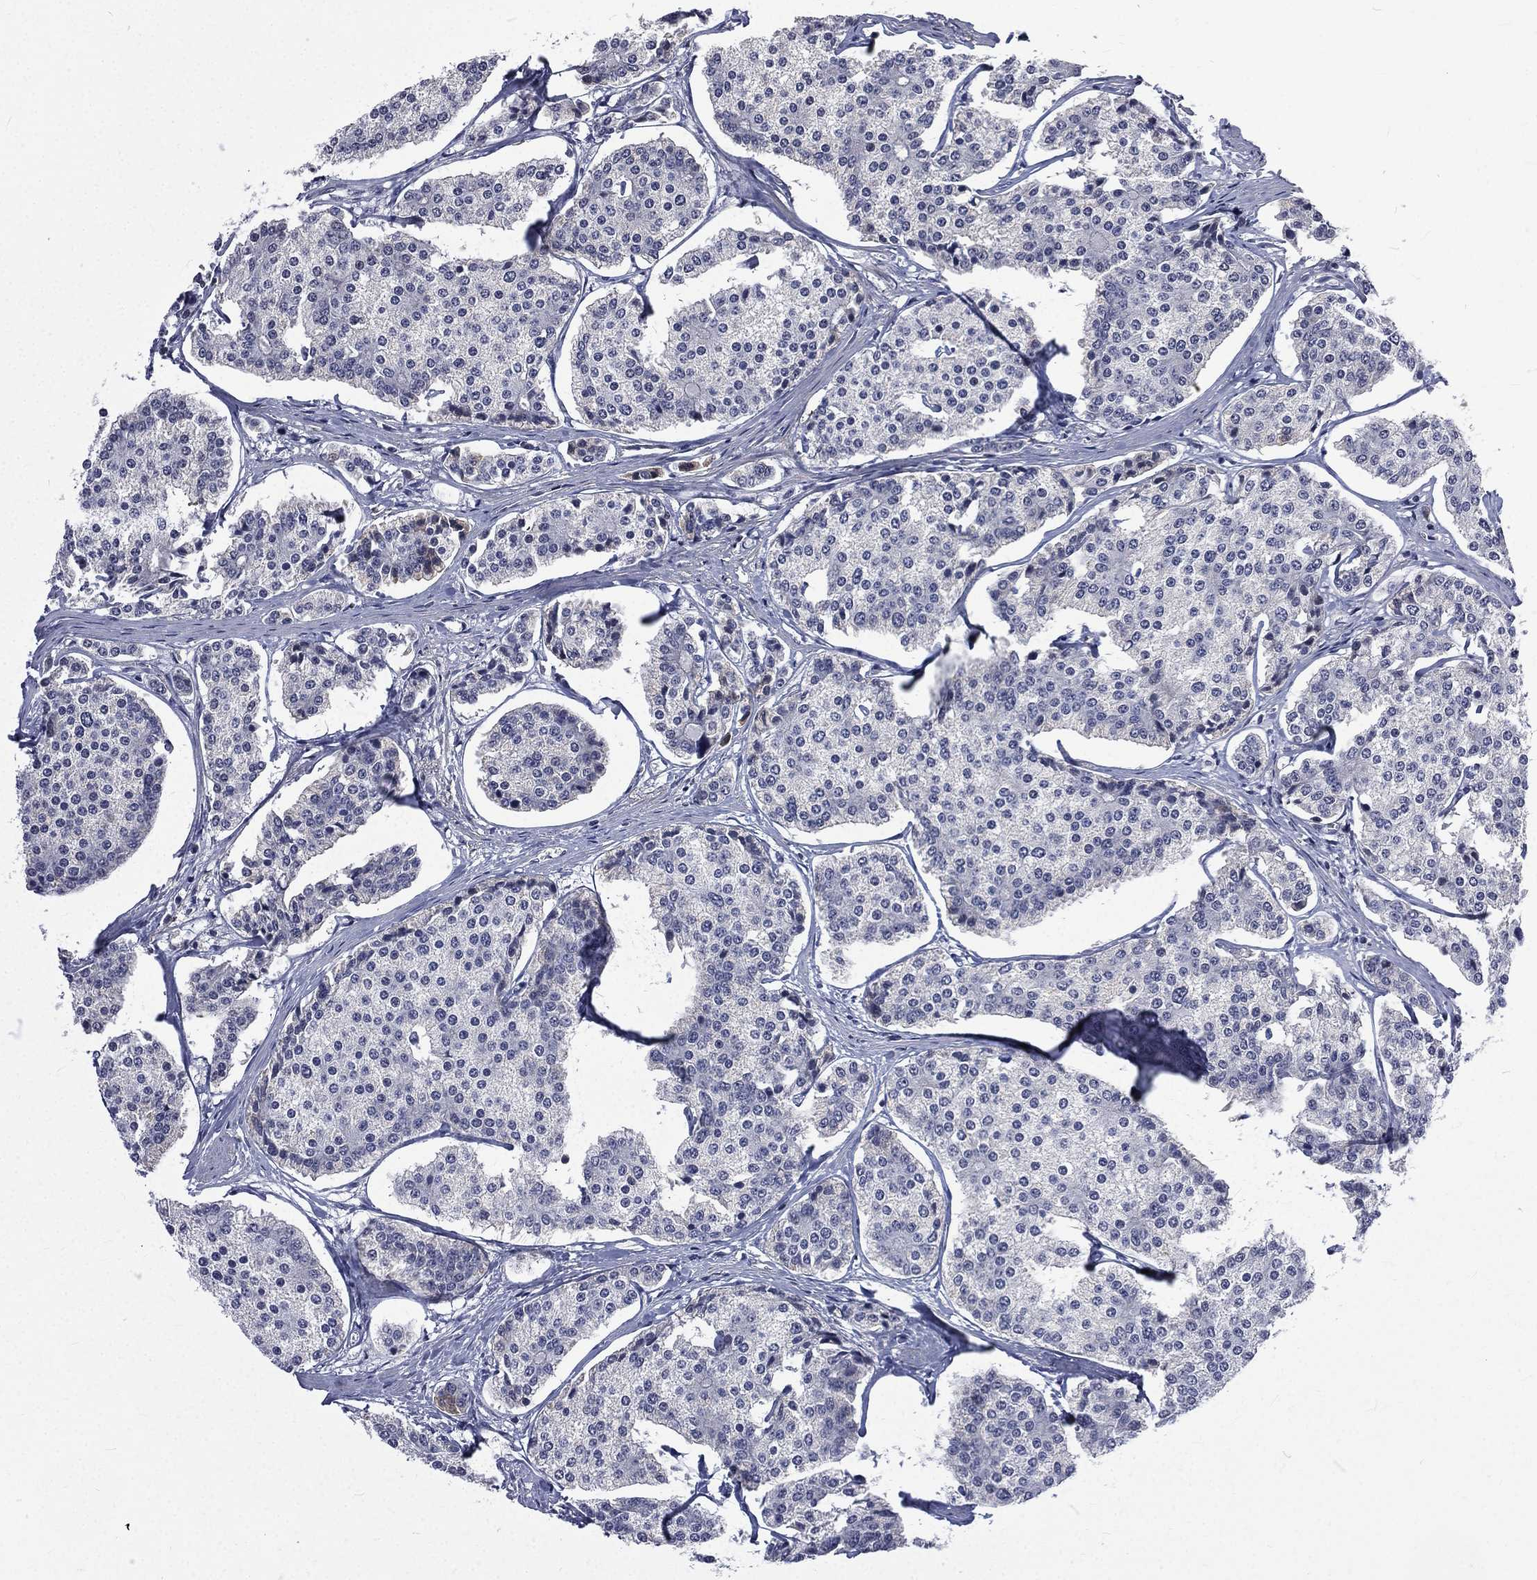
{"staining": {"intensity": "negative", "quantity": "none", "location": "none"}, "tissue": "carcinoid", "cell_type": "Tumor cells", "image_type": "cancer", "snomed": [{"axis": "morphology", "description": "Carcinoid, malignant, NOS"}, {"axis": "topography", "description": "Small intestine"}], "caption": "DAB immunohistochemical staining of human malignant carcinoid reveals no significant expression in tumor cells. The staining was performed using DAB (3,3'-diaminobenzidine) to visualize the protein expression in brown, while the nuclei were stained in blue with hematoxylin (Magnification: 20x).", "gene": "FGG", "patient": {"sex": "female", "age": 65}}